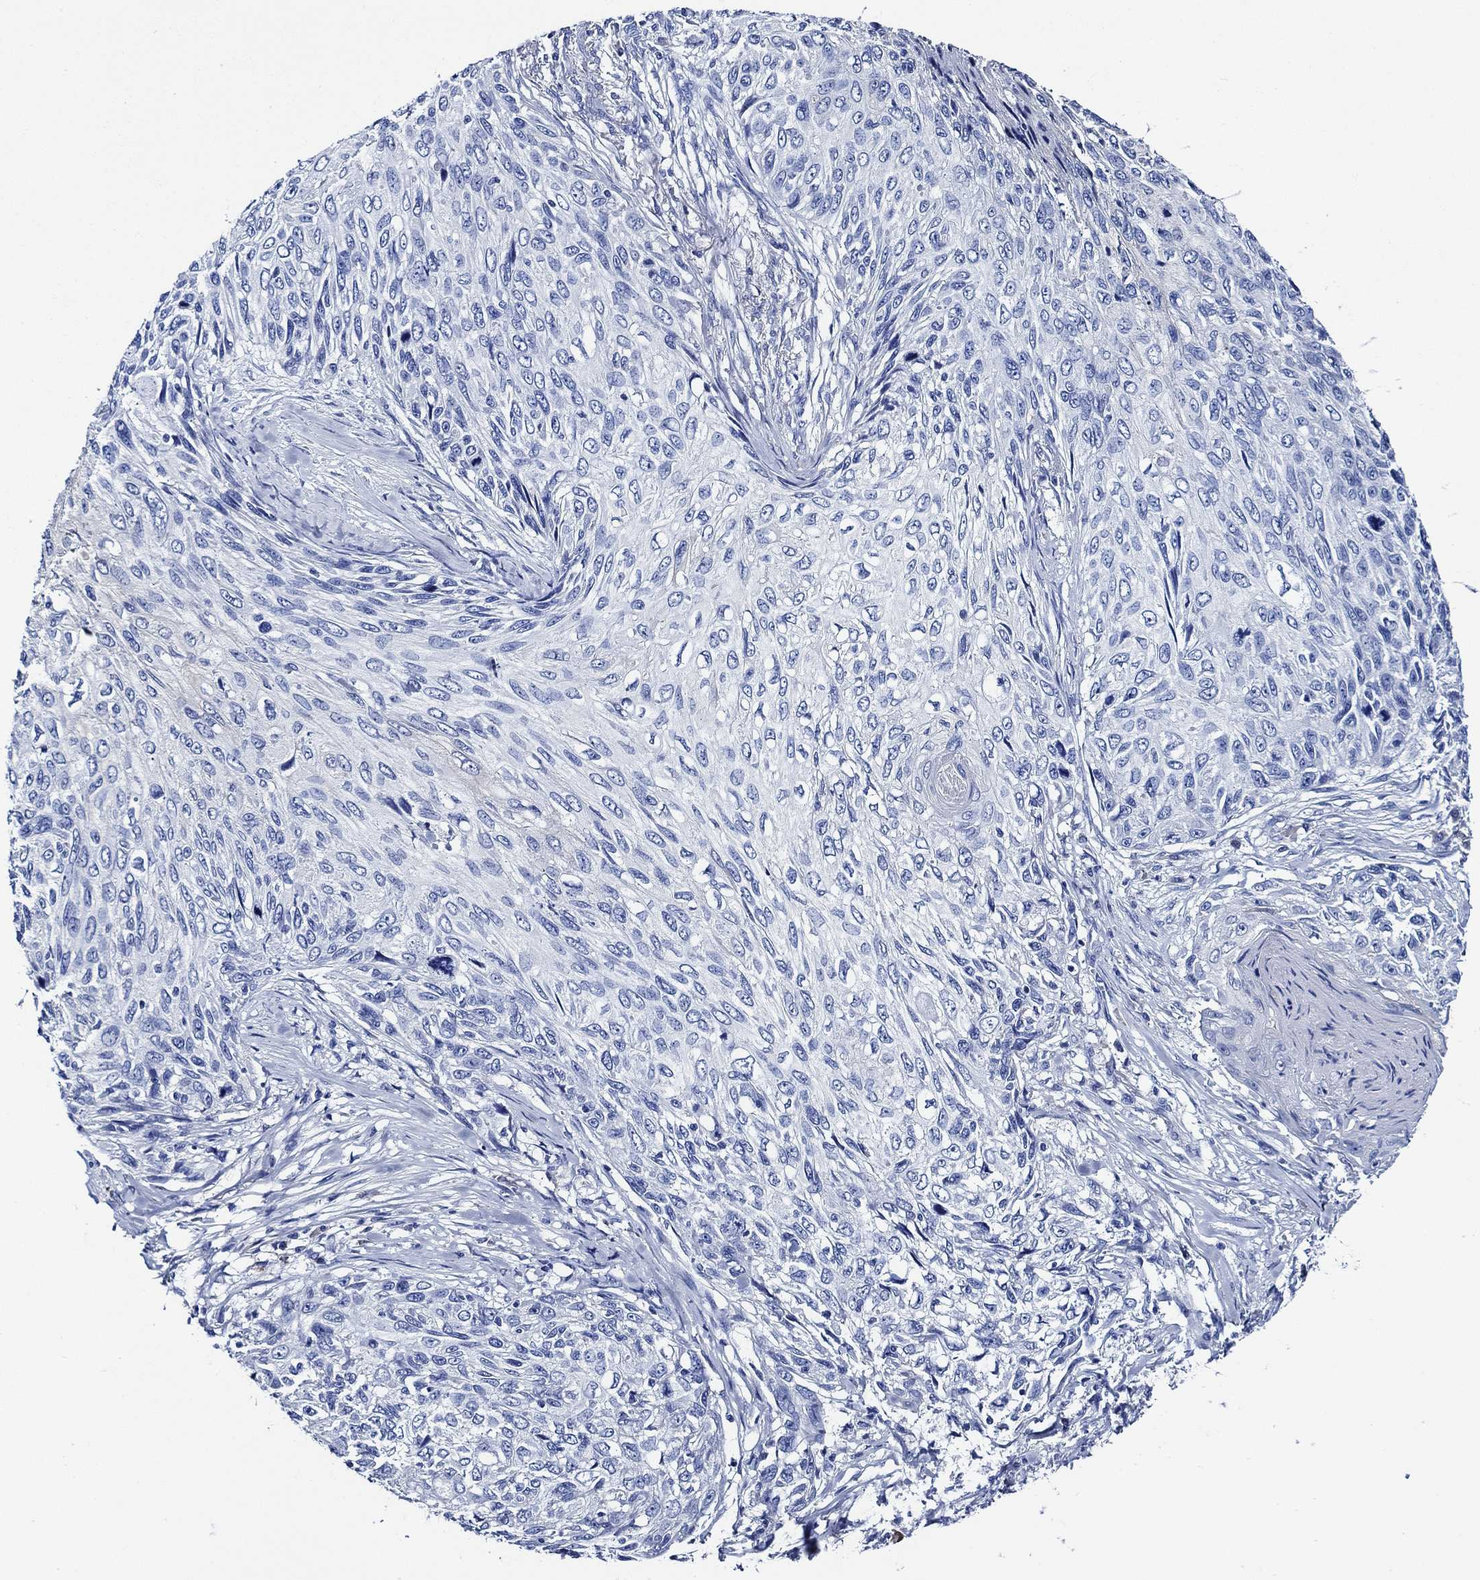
{"staining": {"intensity": "negative", "quantity": "none", "location": "none"}, "tissue": "skin cancer", "cell_type": "Tumor cells", "image_type": "cancer", "snomed": [{"axis": "morphology", "description": "Squamous cell carcinoma, NOS"}, {"axis": "topography", "description": "Skin"}], "caption": "This is an IHC histopathology image of skin cancer (squamous cell carcinoma). There is no positivity in tumor cells.", "gene": "WDR62", "patient": {"sex": "male", "age": 92}}